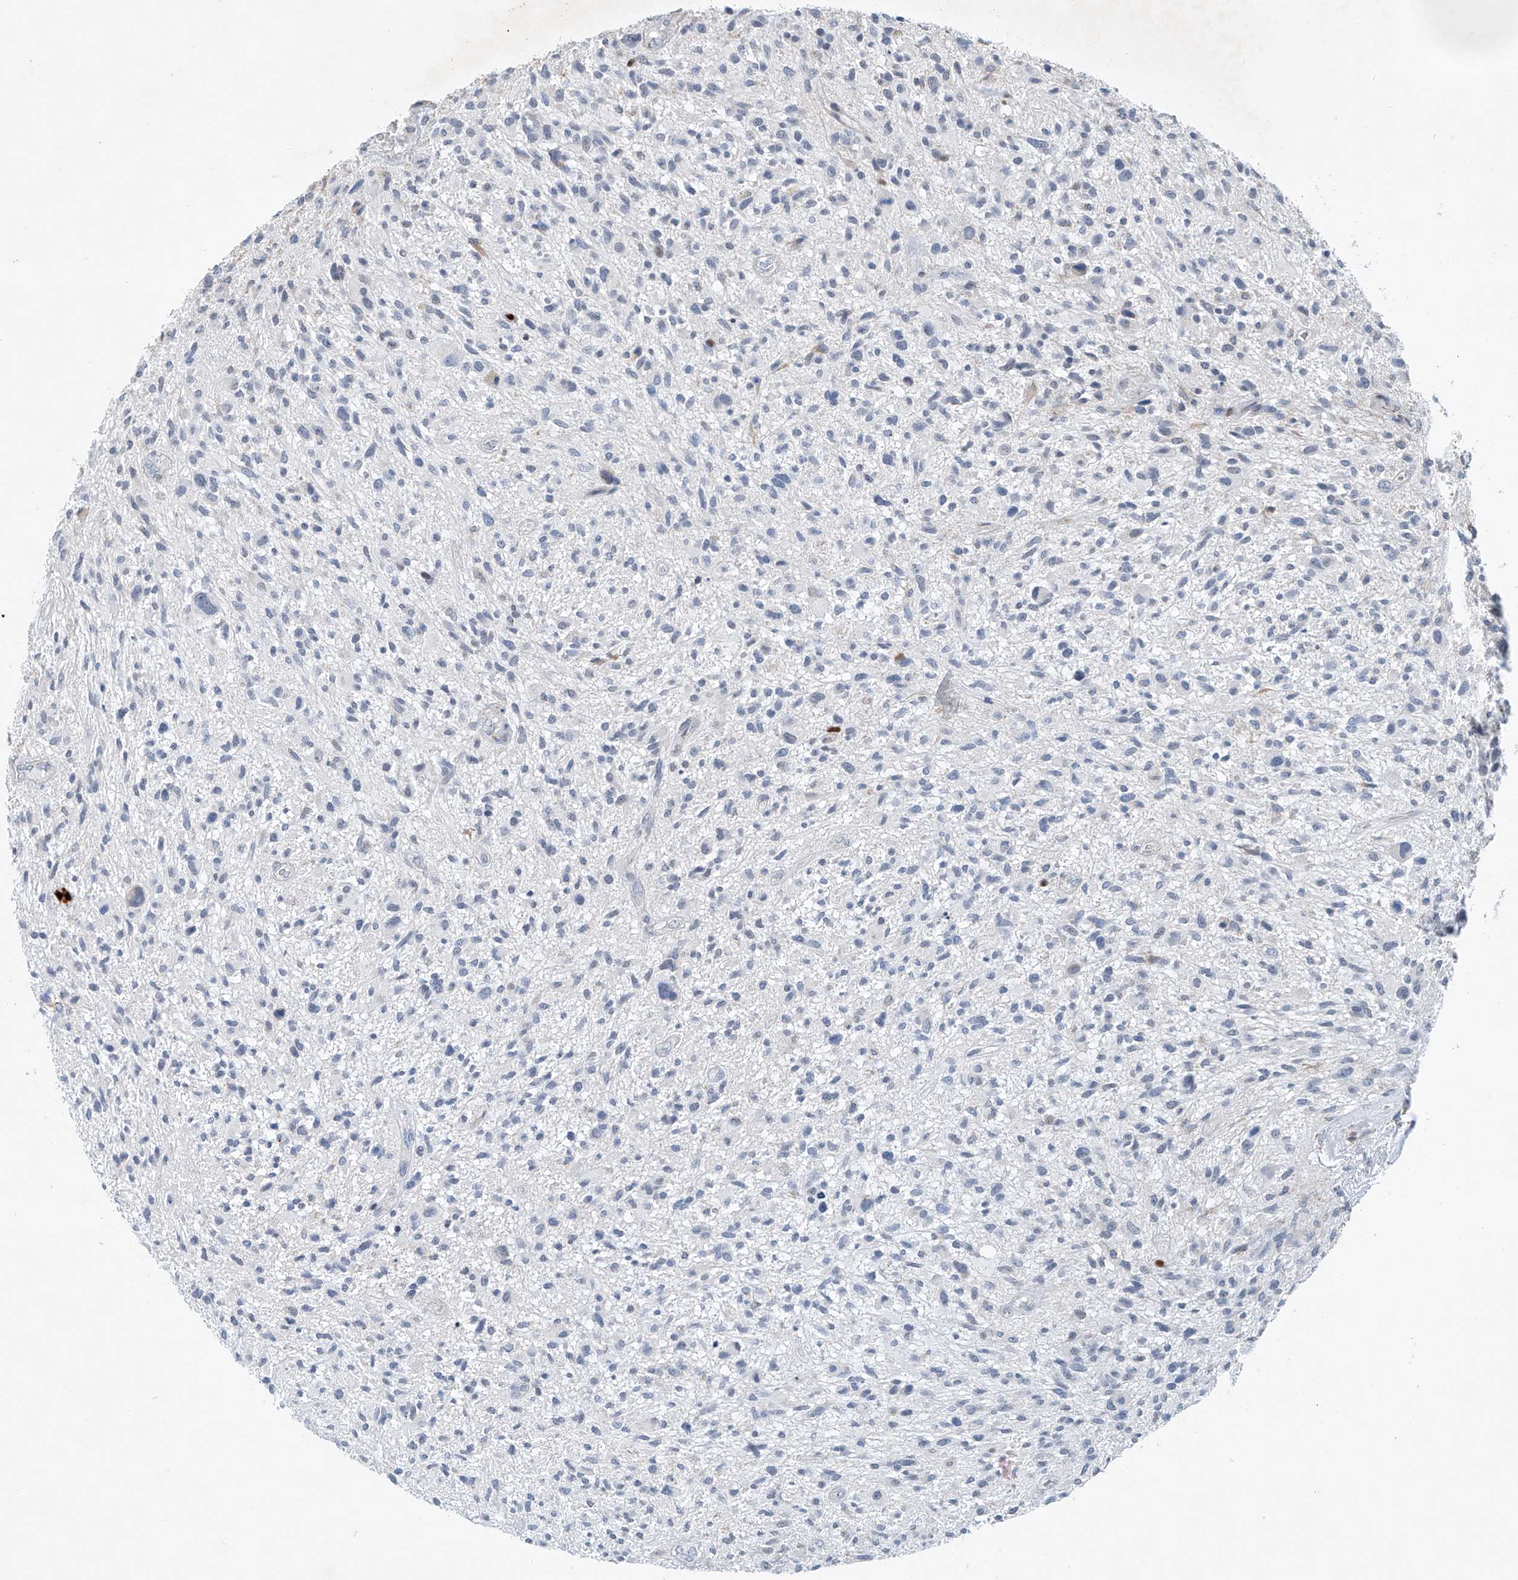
{"staining": {"intensity": "negative", "quantity": "none", "location": "none"}, "tissue": "glioma", "cell_type": "Tumor cells", "image_type": "cancer", "snomed": [{"axis": "morphology", "description": "Glioma, malignant, High grade"}, {"axis": "topography", "description": "Brain"}], "caption": "This is an immunohistochemistry image of human malignant glioma (high-grade). There is no positivity in tumor cells.", "gene": "KLF15", "patient": {"sex": "male", "age": 47}}